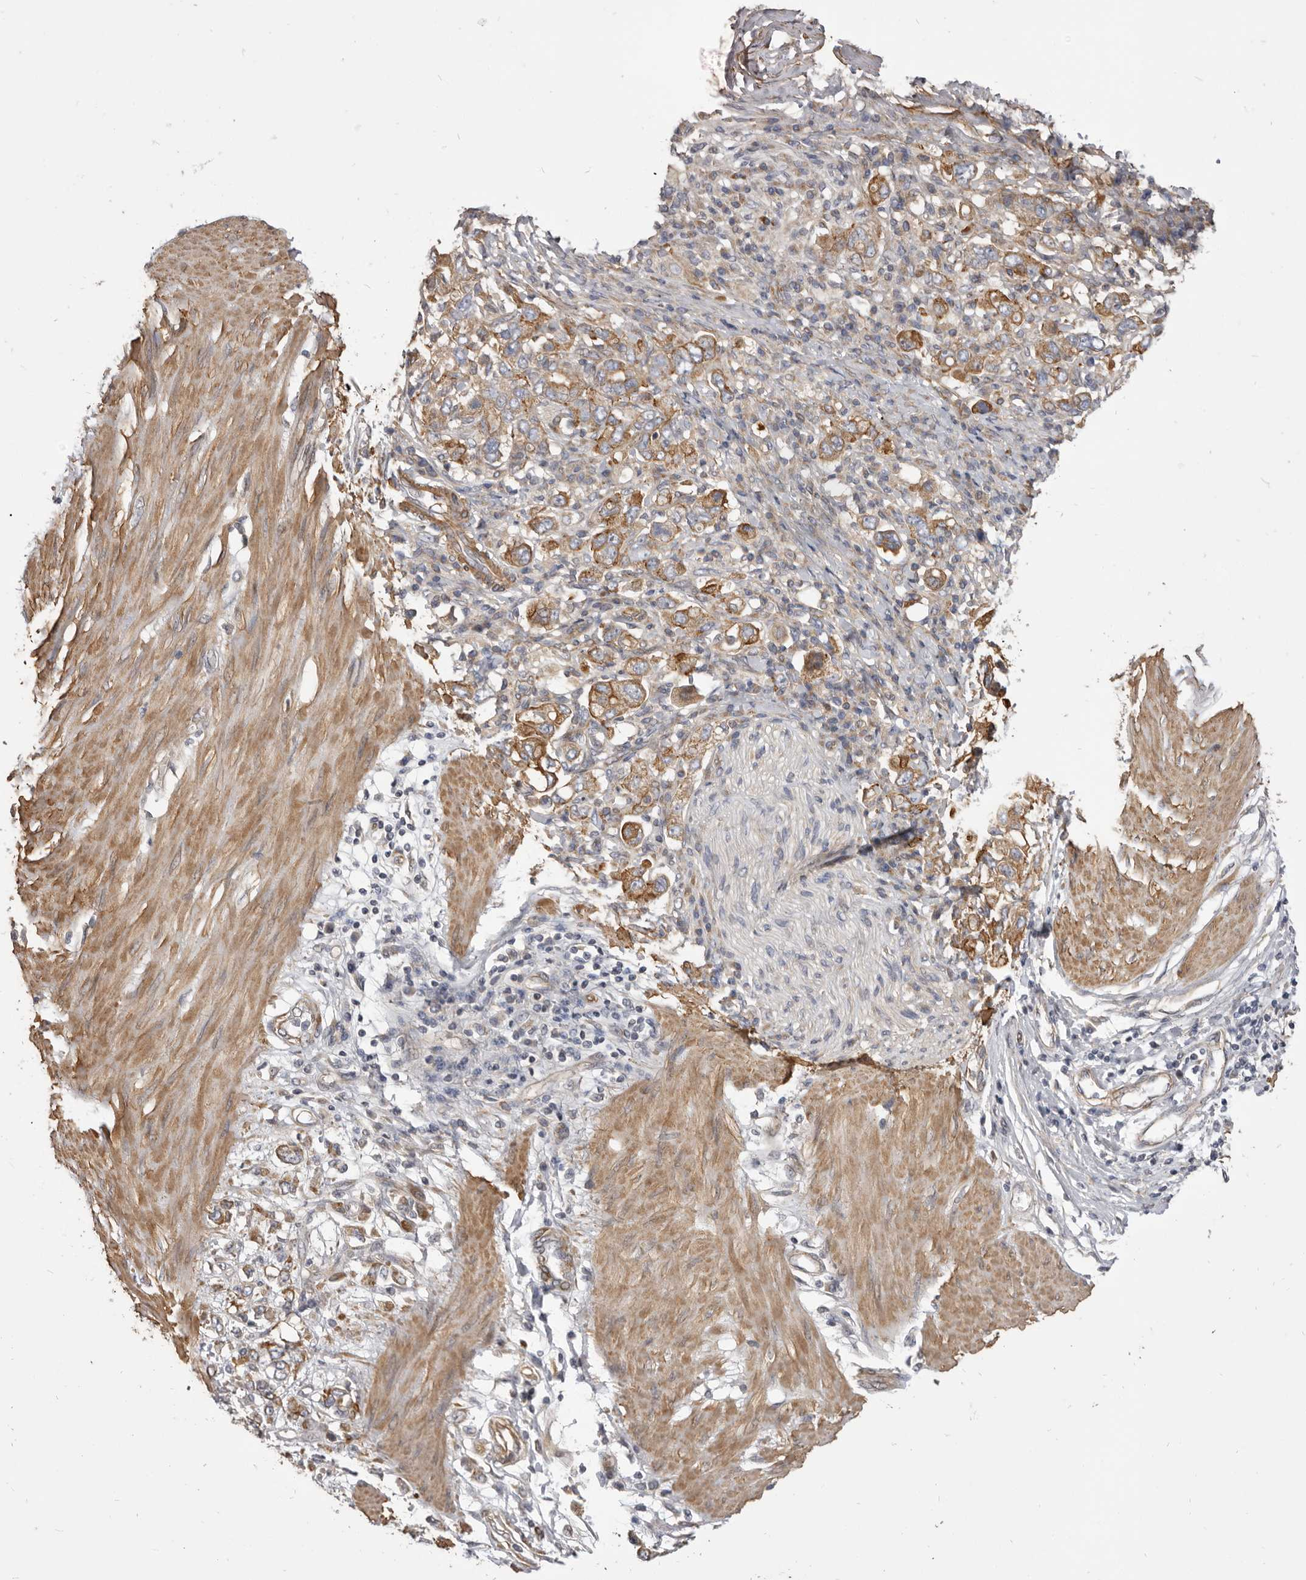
{"staining": {"intensity": "moderate", "quantity": ">75%", "location": "cytoplasmic/membranous"}, "tissue": "stomach cancer", "cell_type": "Tumor cells", "image_type": "cancer", "snomed": [{"axis": "morphology", "description": "Adenocarcinoma, NOS"}, {"axis": "topography", "description": "Stomach"}], "caption": "Approximately >75% of tumor cells in stomach adenocarcinoma demonstrate moderate cytoplasmic/membranous protein positivity as visualized by brown immunohistochemical staining.", "gene": "VPS45", "patient": {"sex": "female", "age": 76}}